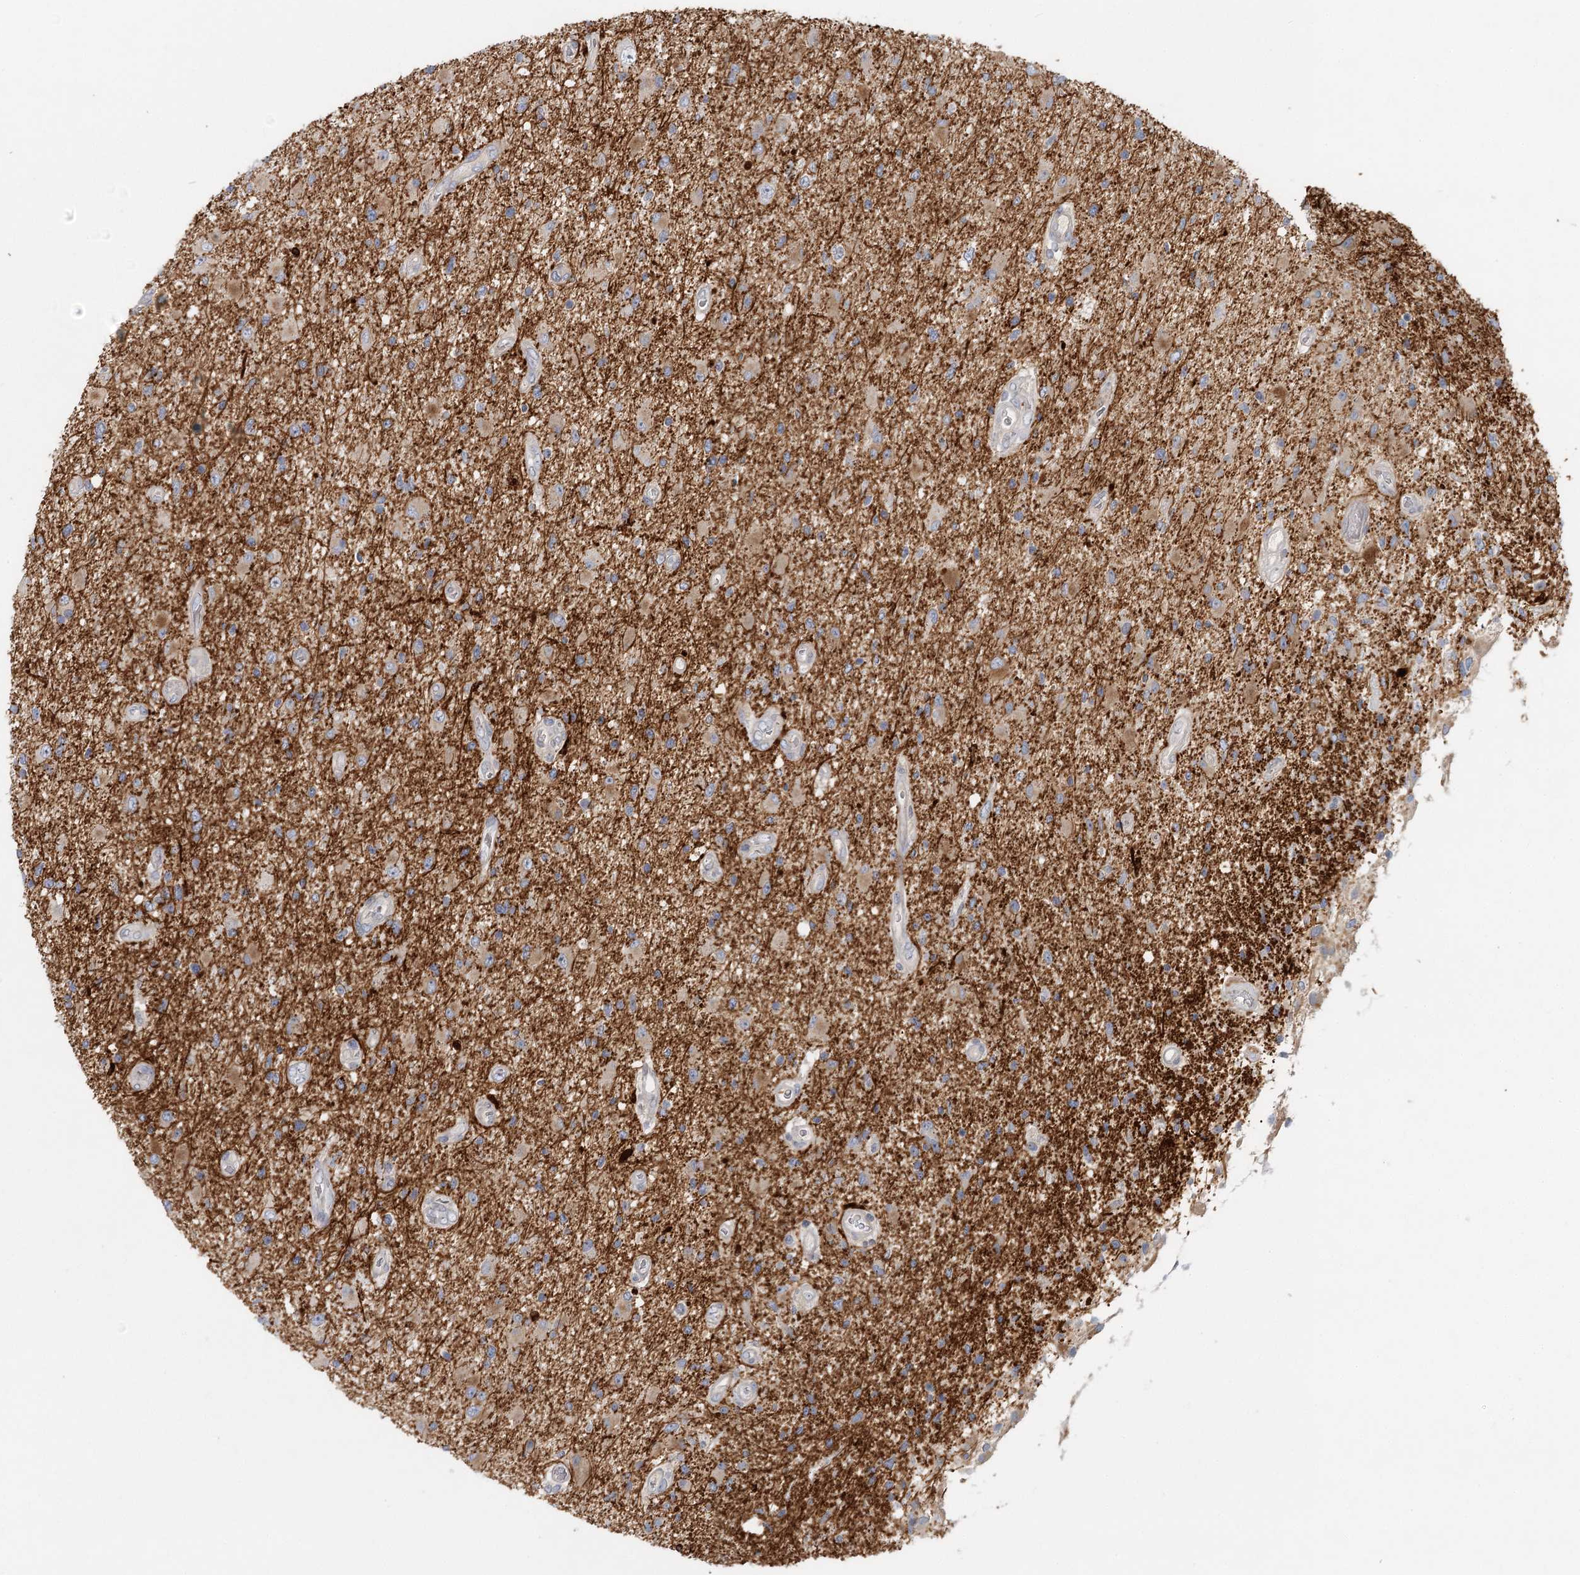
{"staining": {"intensity": "negative", "quantity": "none", "location": "none"}, "tissue": "glioma", "cell_type": "Tumor cells", "image_type": "cancer", "snomed": [{"axis": "morphology", "description": "Glioma, malignant, High grade"}, {"axis": "topography", "description": "Brain"}], "caption": "Immunohistochemistry (IHC) image of human malignant high-grade glioma stained for a protein (brown), which exhibits no expression in tumor cells.", "gene": "DNMBP", "patient": {"sex": "male", "age": 33}}